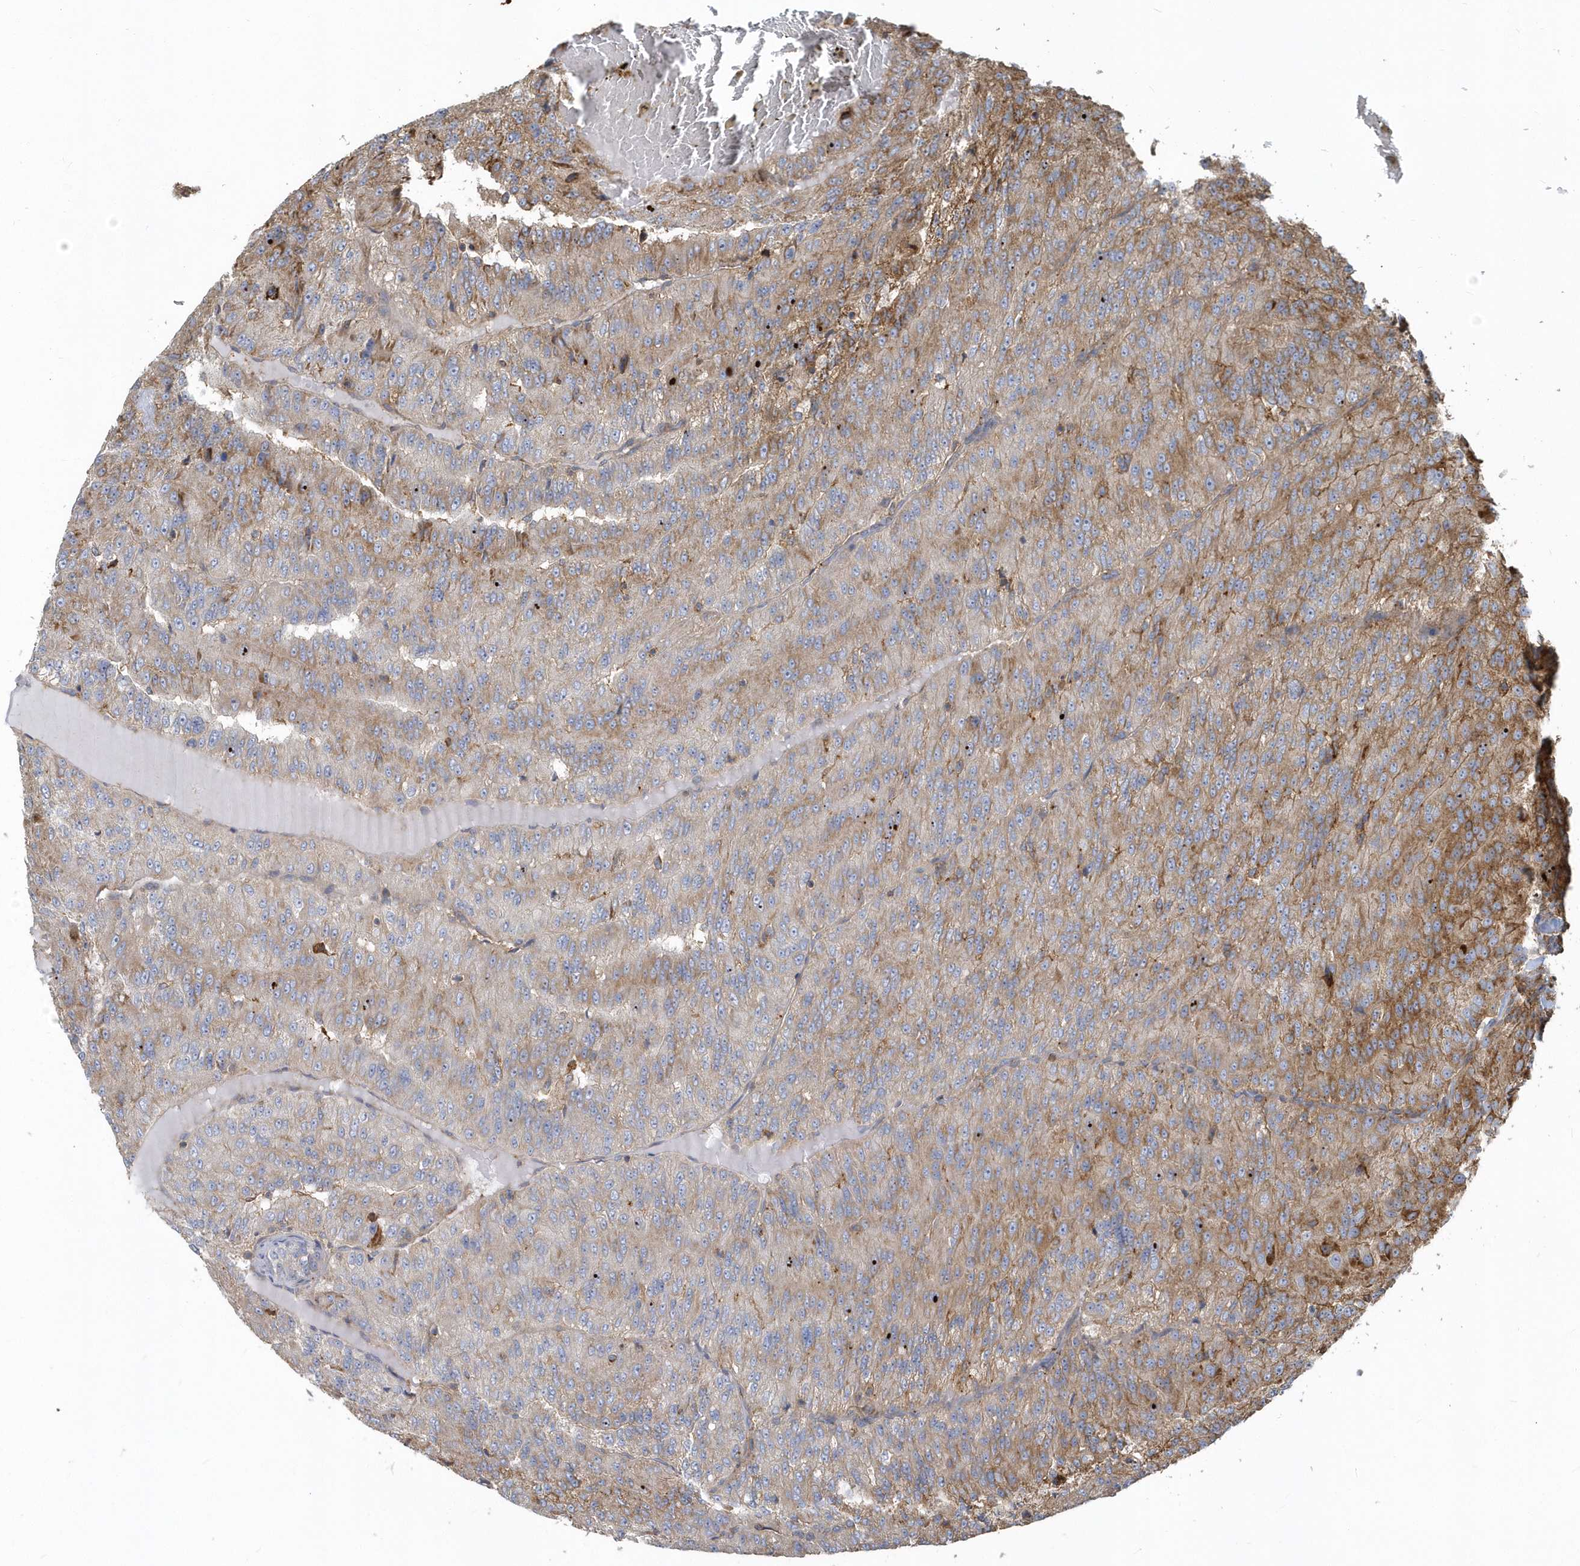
{"staining": {"intensity": "moderate", "quantity": "25%-75%", "location": "cytoplasmic/membranous"}, "tissue": "renal cancer", "cell_type": "Tumor cells", "image_type": "cancer", "snomed": [{"axis": "morphology", "description": "Adenocarcinoma, NOS"}, {"axis": "topography", "description": "Kidney"}], "caption": "Protein staining displays moderate cytoplasmic/membranous positivity in about 25%-75% of tumor cells in renal cancer.", "gene": "TRAIP", "patient": {"sex": "female", "age": 63}}